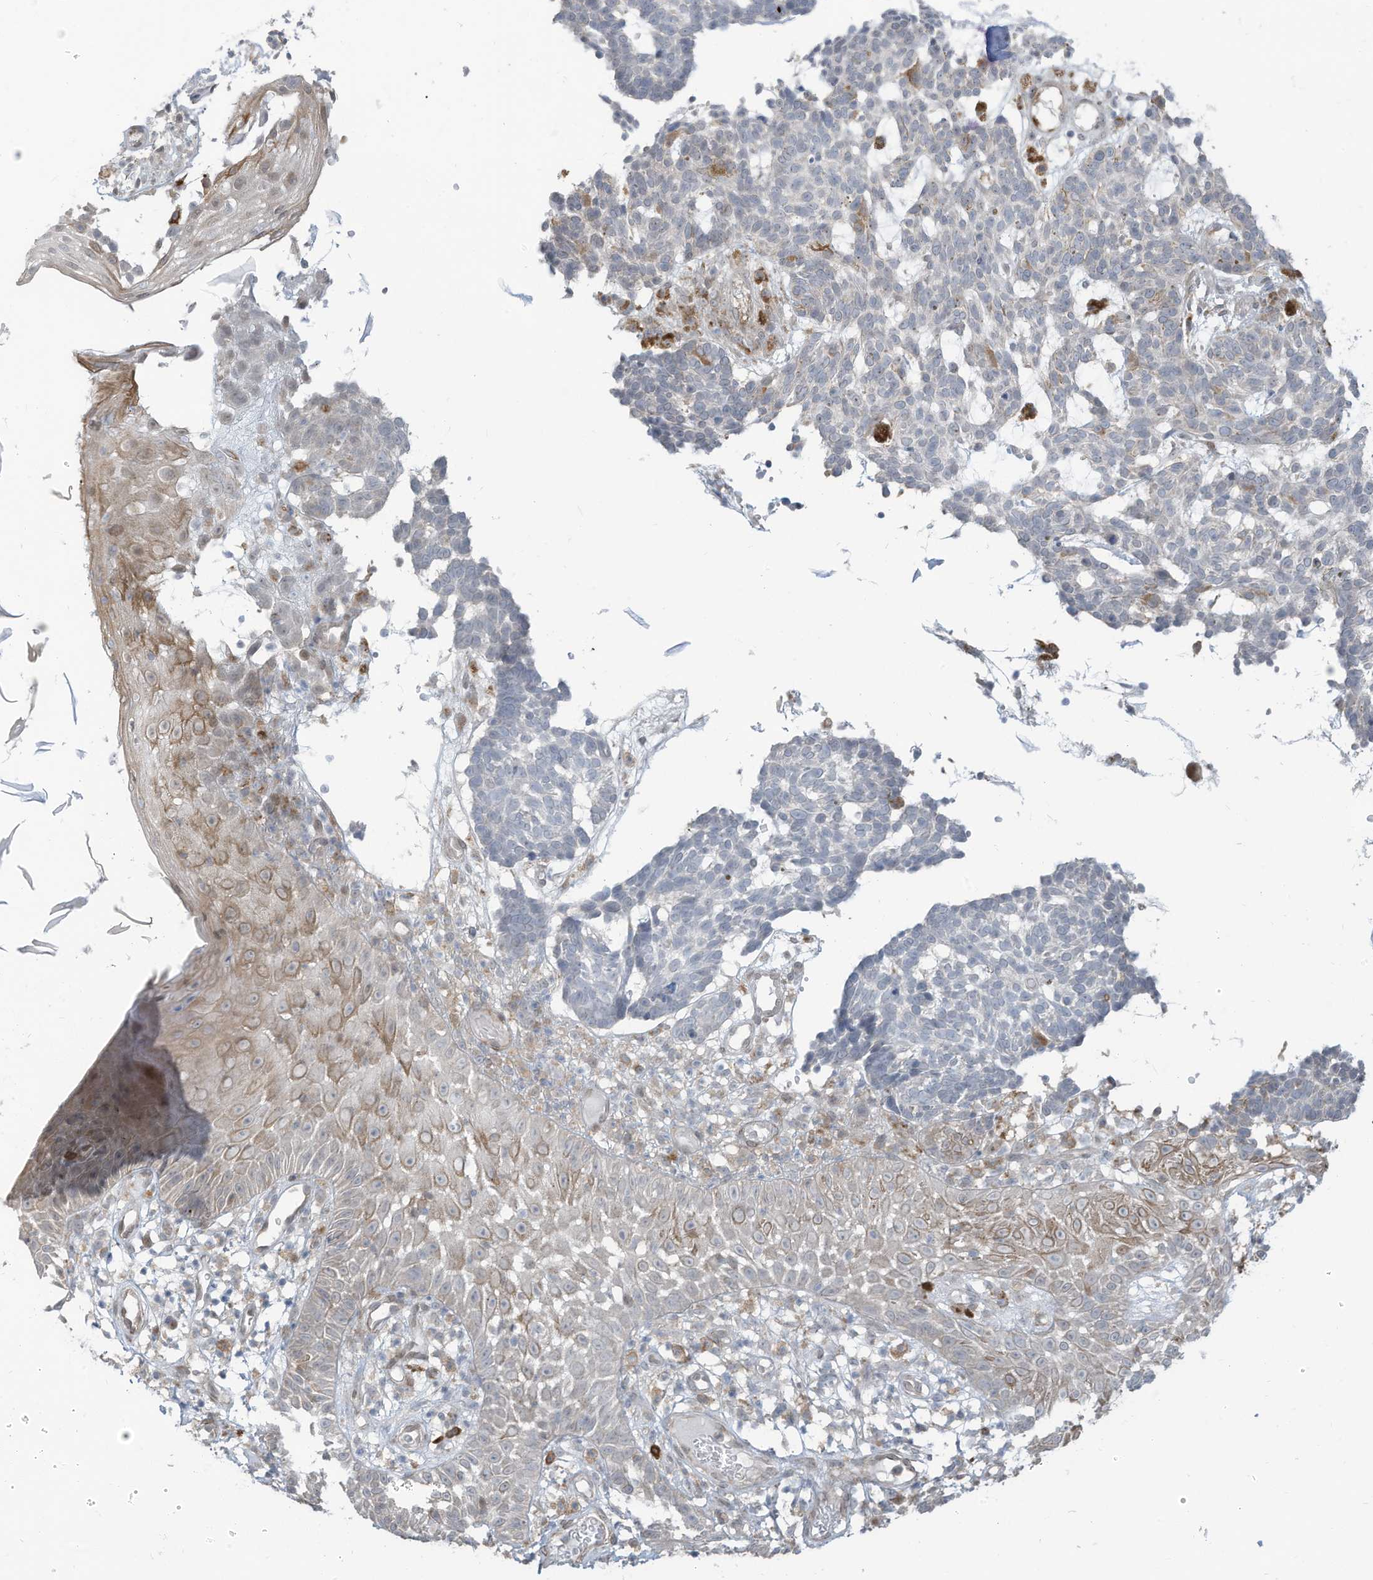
{"staining": {"intensity": "negative", "quantity": "none", "location": "none"}, "tissue": "skin cancer", "cell_type": "Tumor cells", "image_type": "cancer", "snomed": [{"axis": "morphology", "description": "Basal cell carcinoma"}, {"axis": "topography", "description": "Skin"}], "caption": "Skin basal cell carcinoma was stained to show a protein in brown. There is no significant positivity in tumor cells. Nuclei are stained in blue.", "gene": "DZIP3", "patient": {"sex": "male", "age": 85}}